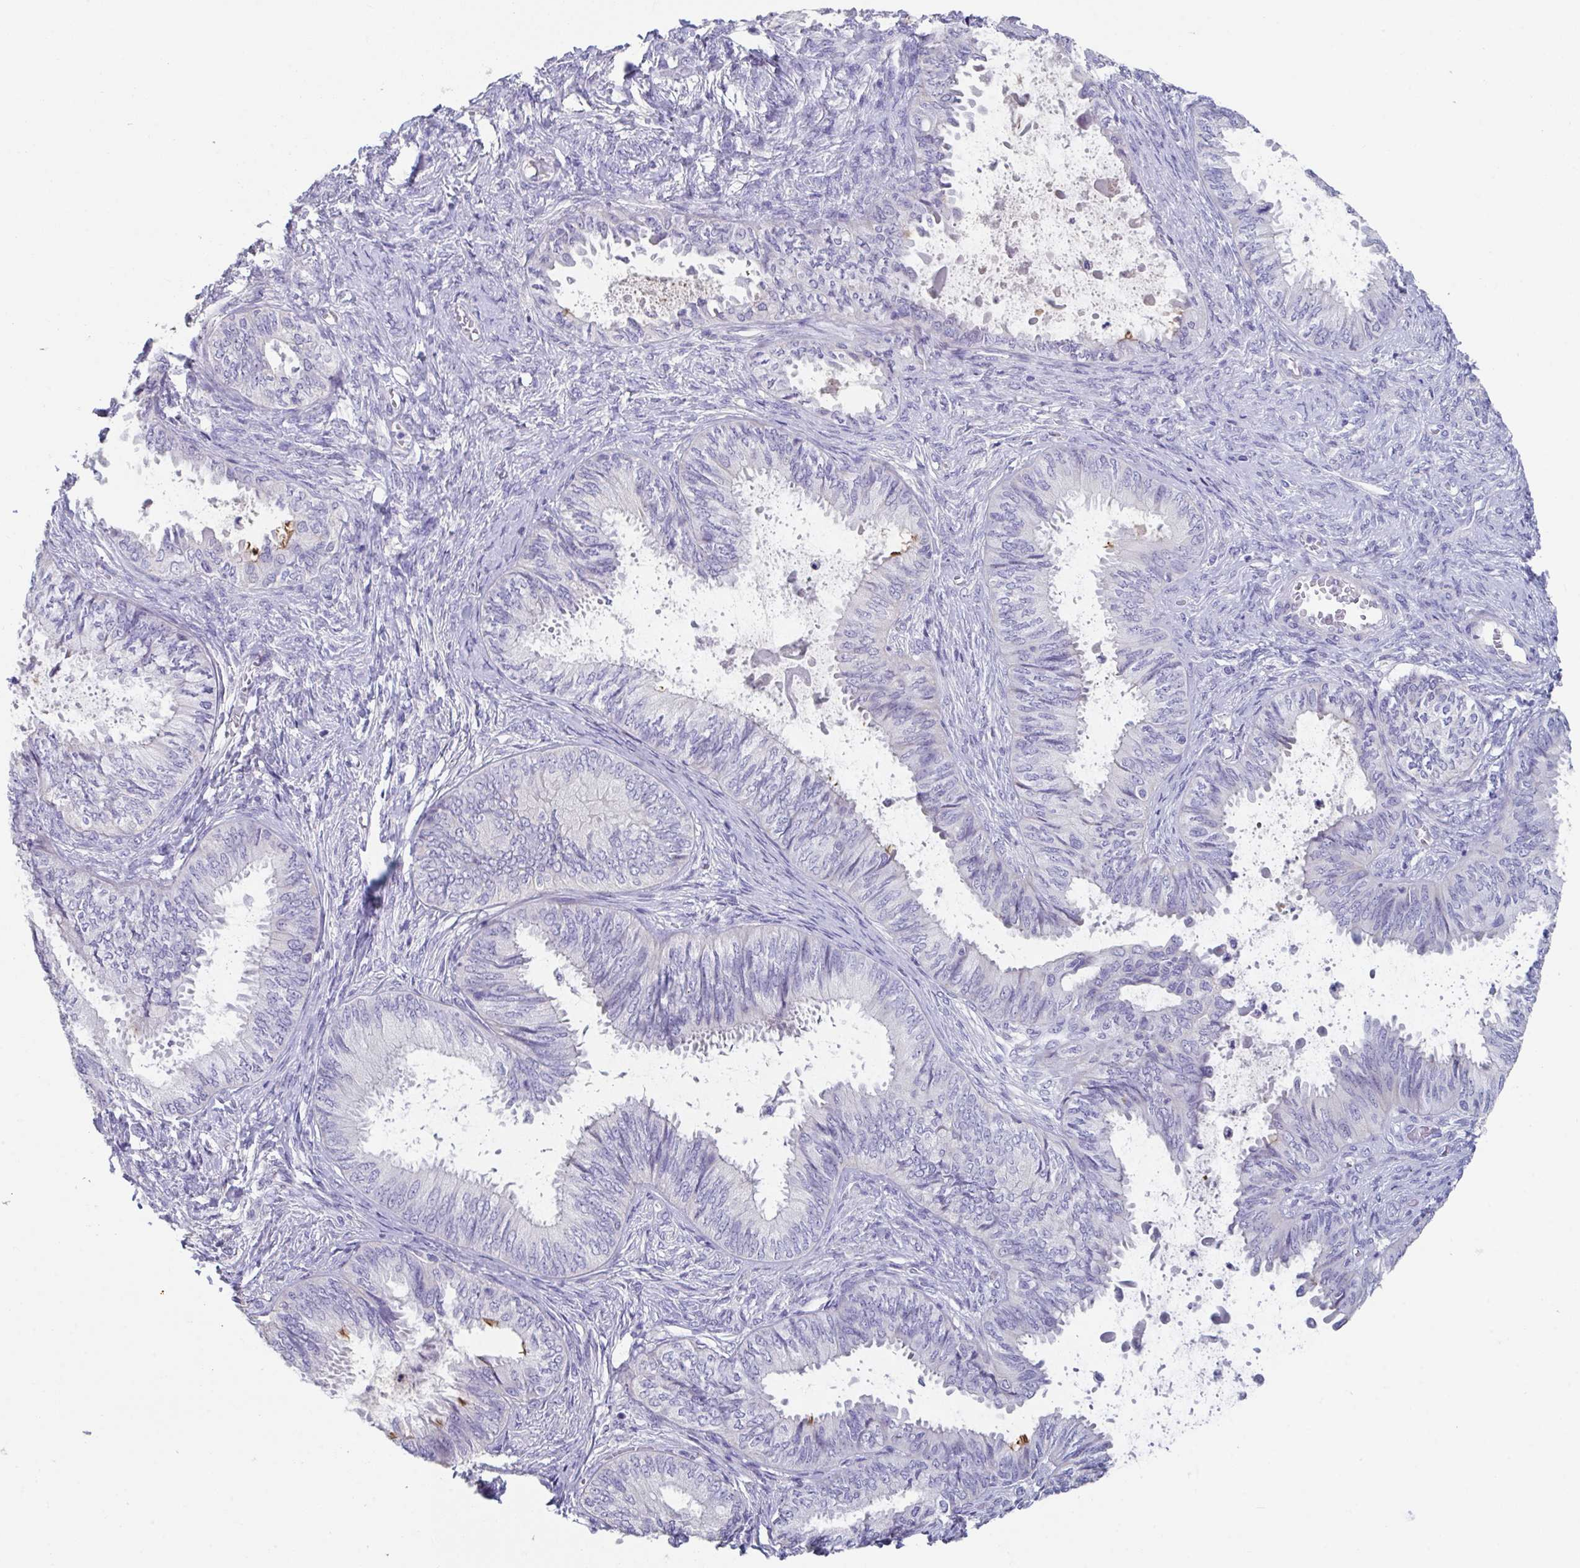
{"staining": {"intensity": "negative", "quantity": "none", "location": "none"}, "tissue": "ovarian cancer", "cell_type": "Tumor cells", "image_type": "cancer", "snomed": [{"axis": "morphology", "description": "Carcinoma, endometroid"}, {"axis": "topography", "description": "Ovary"}], "caption": "Endometroid carcinoma (ovarian) stained for a protein using immunohistochemistry (IHC) reveals no staining tumor cells.", "gene": "SLC44A4", "patient": {"sex": "female", "age": 70}}